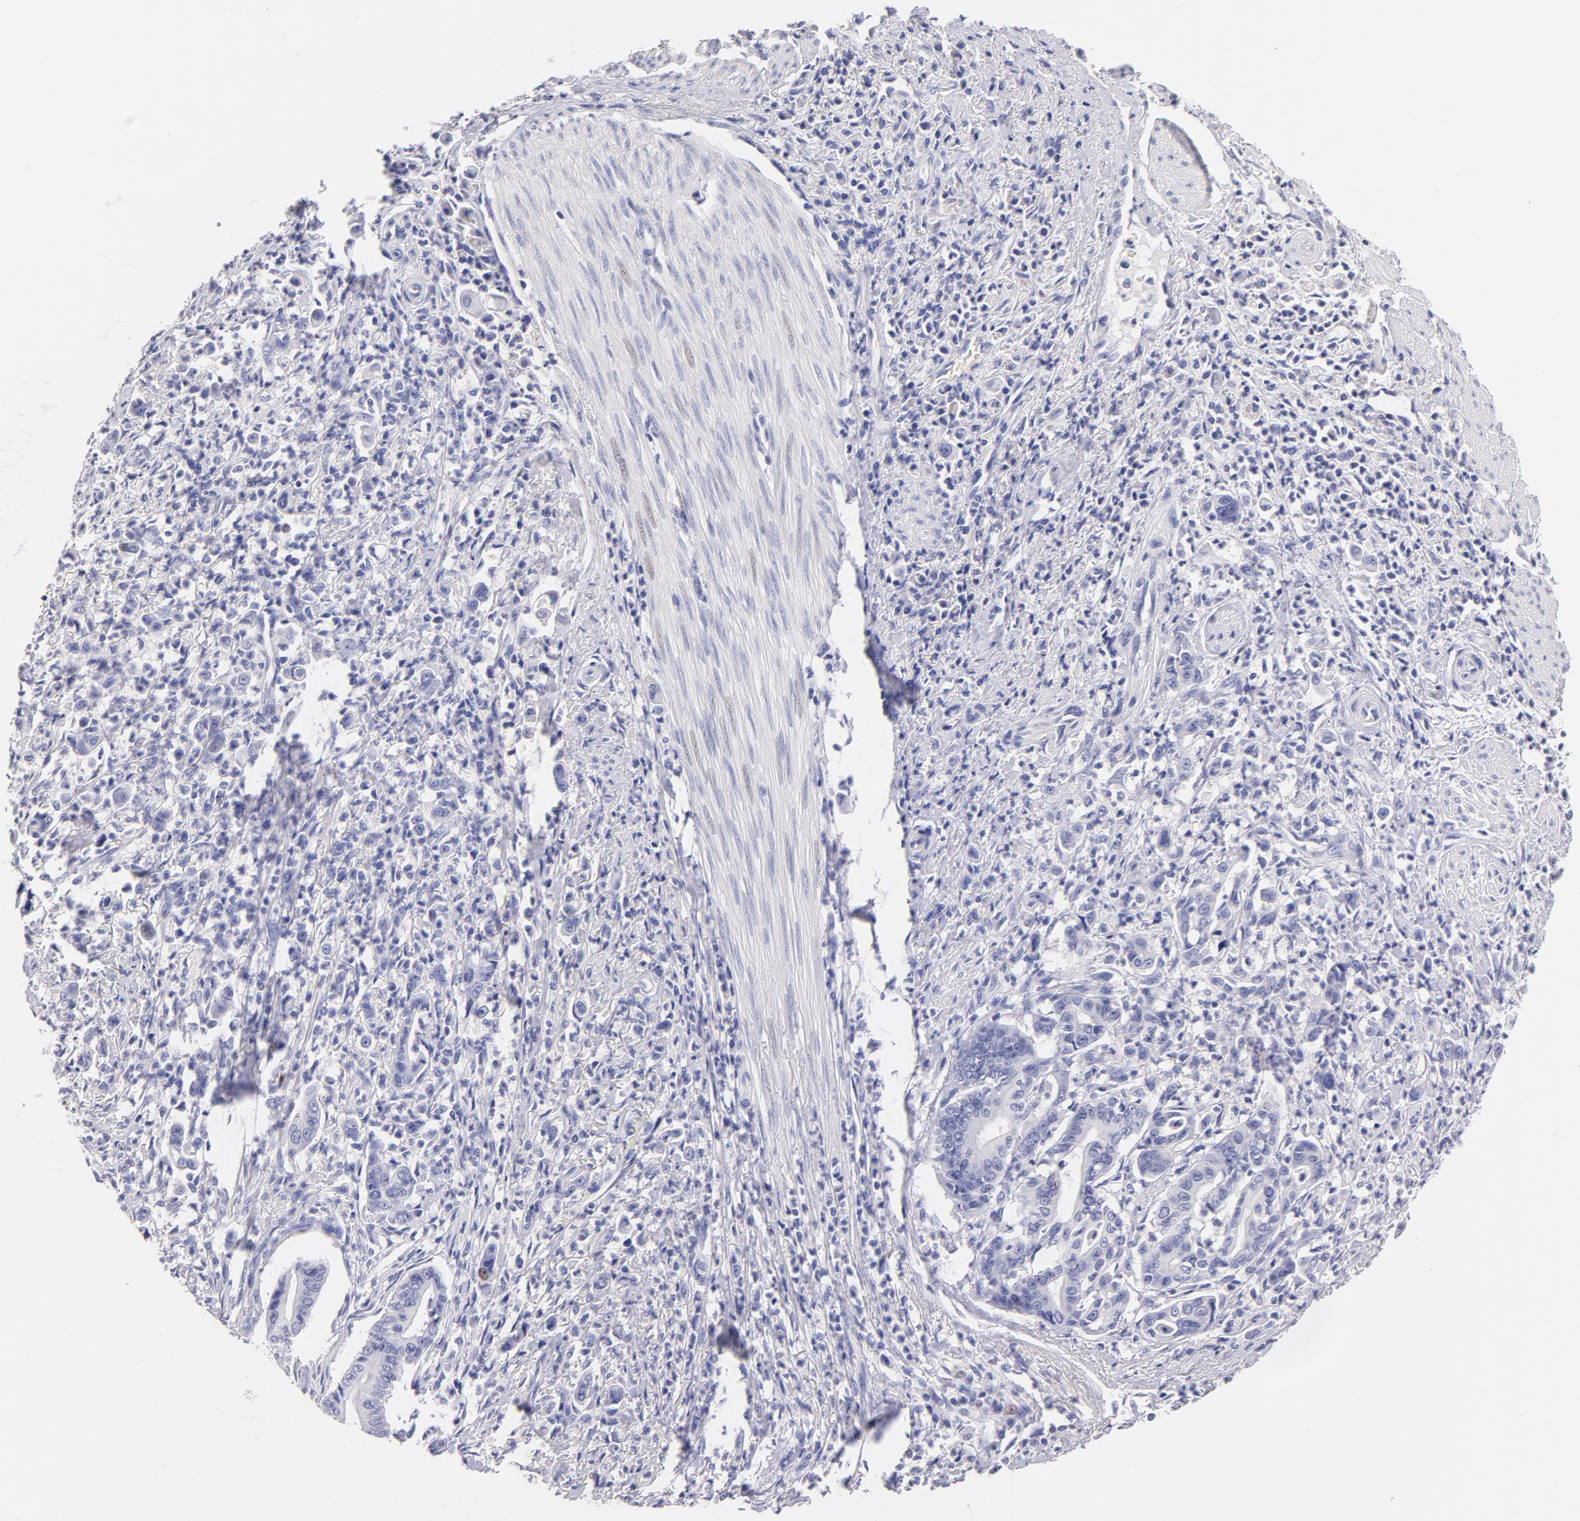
{"staining": {"intensity": "negative", "quantity": "none", "location": "none"}, "tissue": "stomach cancer", "cell_type": "Tumor cells", "image_type": "cancer", "snomed": [{"axis": "morphology", "description": "Adenocarcinoma, NOS"}, {"axis": "topography", "description": "Stomach"}], "caption": "Immunohistochemistry micrograph of neoplastic tissue: stomach adenocarcinoma stained with DAB displays no significant protein expression in tumor cells. Nuclei are stained in blue.", "gene": "CD44", "patient": {"sex": "female", "age": 76}}